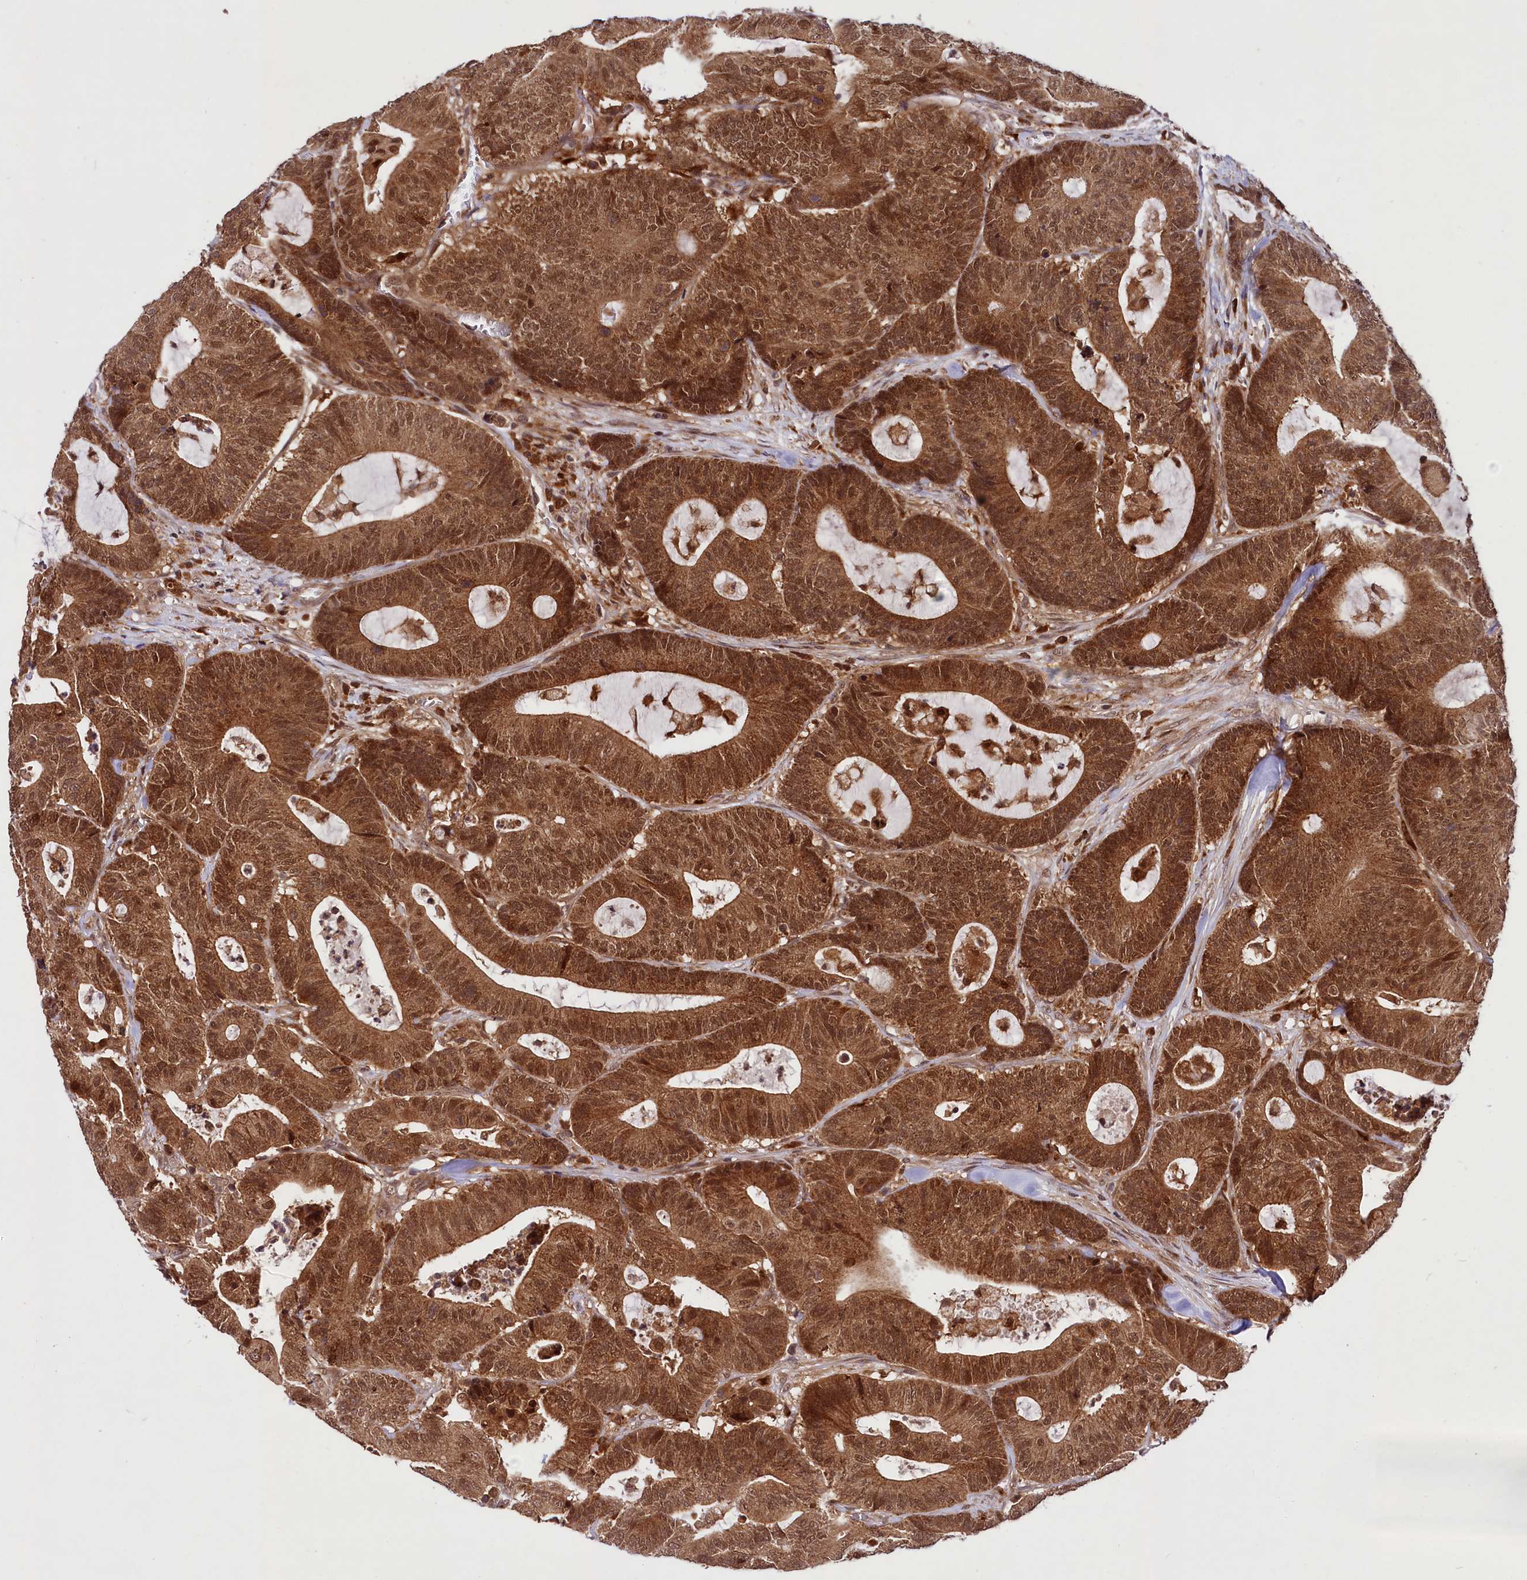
{"staining": {"intensity": "strong", "quantity": ">75%", "location": "cytoplasmic/membranous,nuclear"}, "tissue": "colorectal cancer", "cell_type": "Tumor cells", "image_type": "cancer", "snomed": [{"axis": "morphology", "description": "Adenocarcinoma, NOS"}, {"axis": "topography", "description": "Colon"}], "caption": "Tumor cells demonstrate high levels of strong cytoplasmic/membranous and nuclear positivity in approximately >75% of cells in colorectal adenocarcinoma.", "gene": "UBE3A", "patient": {"sex": "female", "age": 84}}